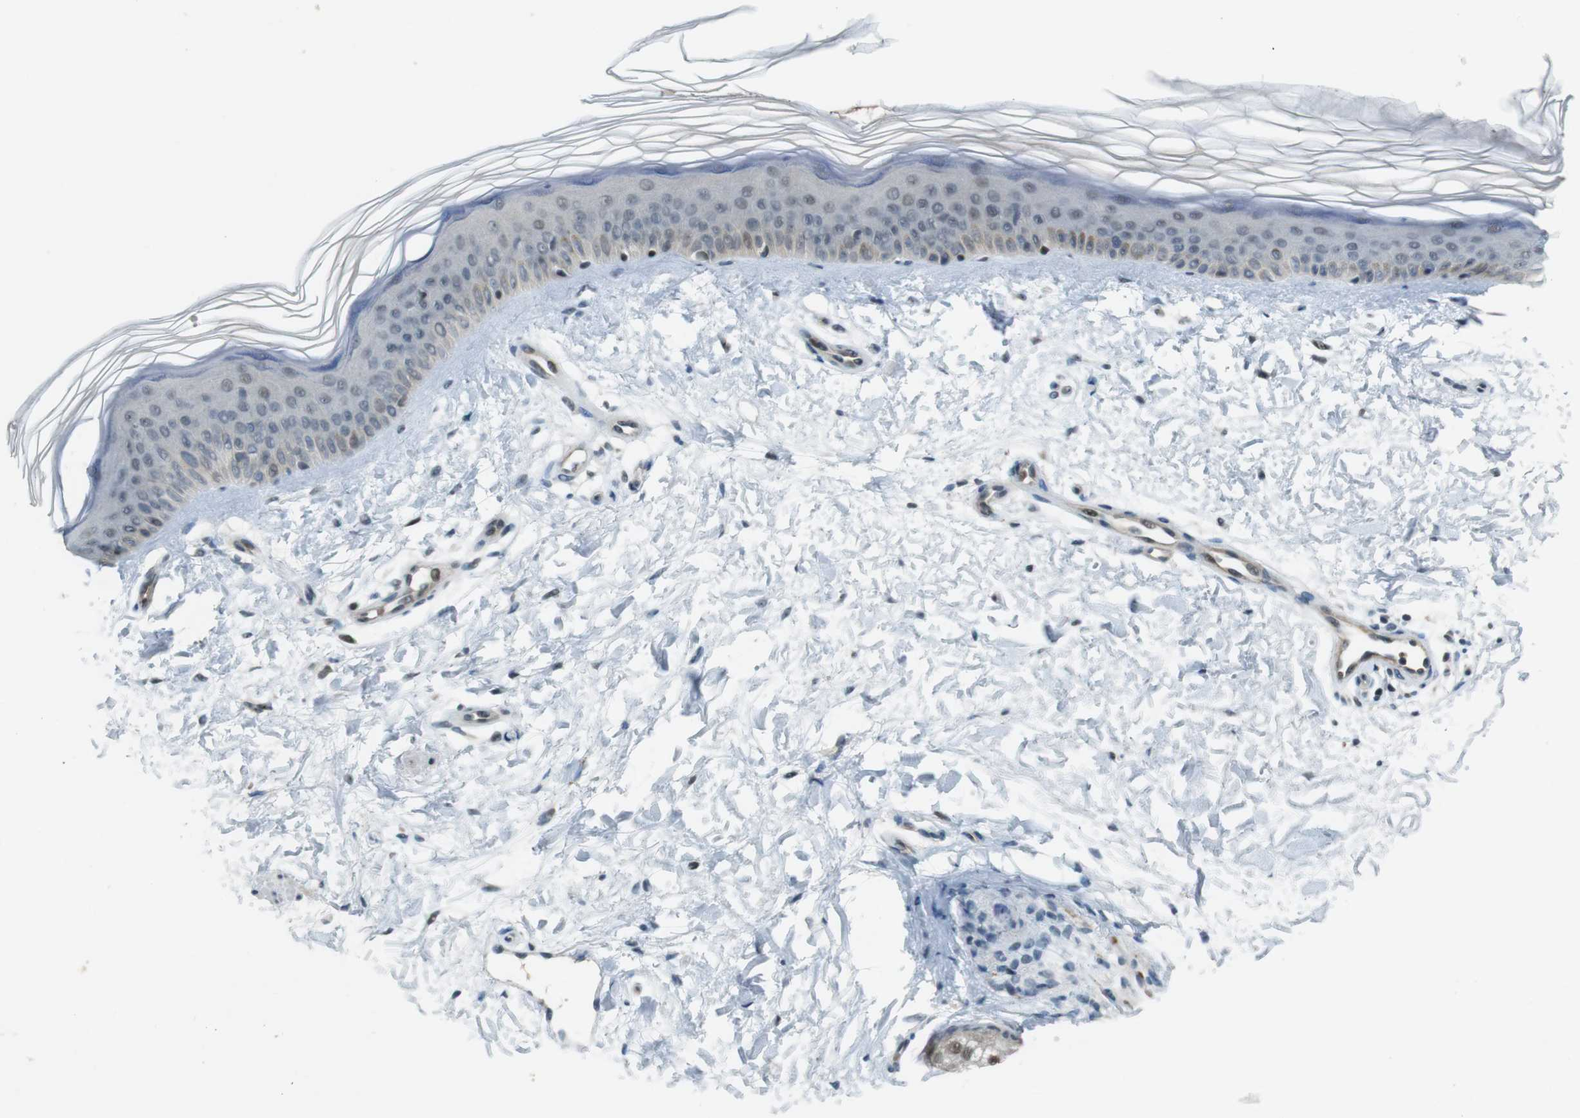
{"staining": {"intensity": "negative", "quantity": "none", "location": "none"}, "tissue": "skin", "cell_type": "Fibroblasts", "image_type": "normal", "snomed": [{"axis": "morphology", "description": "Normal tissue, NOS"}, {"axis": "topography", "description": "Skin"}], "caption": "An immunohistochemistry (IHC) photomicrograph of normal skin is shown. There is no staining in fibroblasts of skin.", "gene": "MAPKAPK5", "patient": {"sex": "female", "age": 19}}